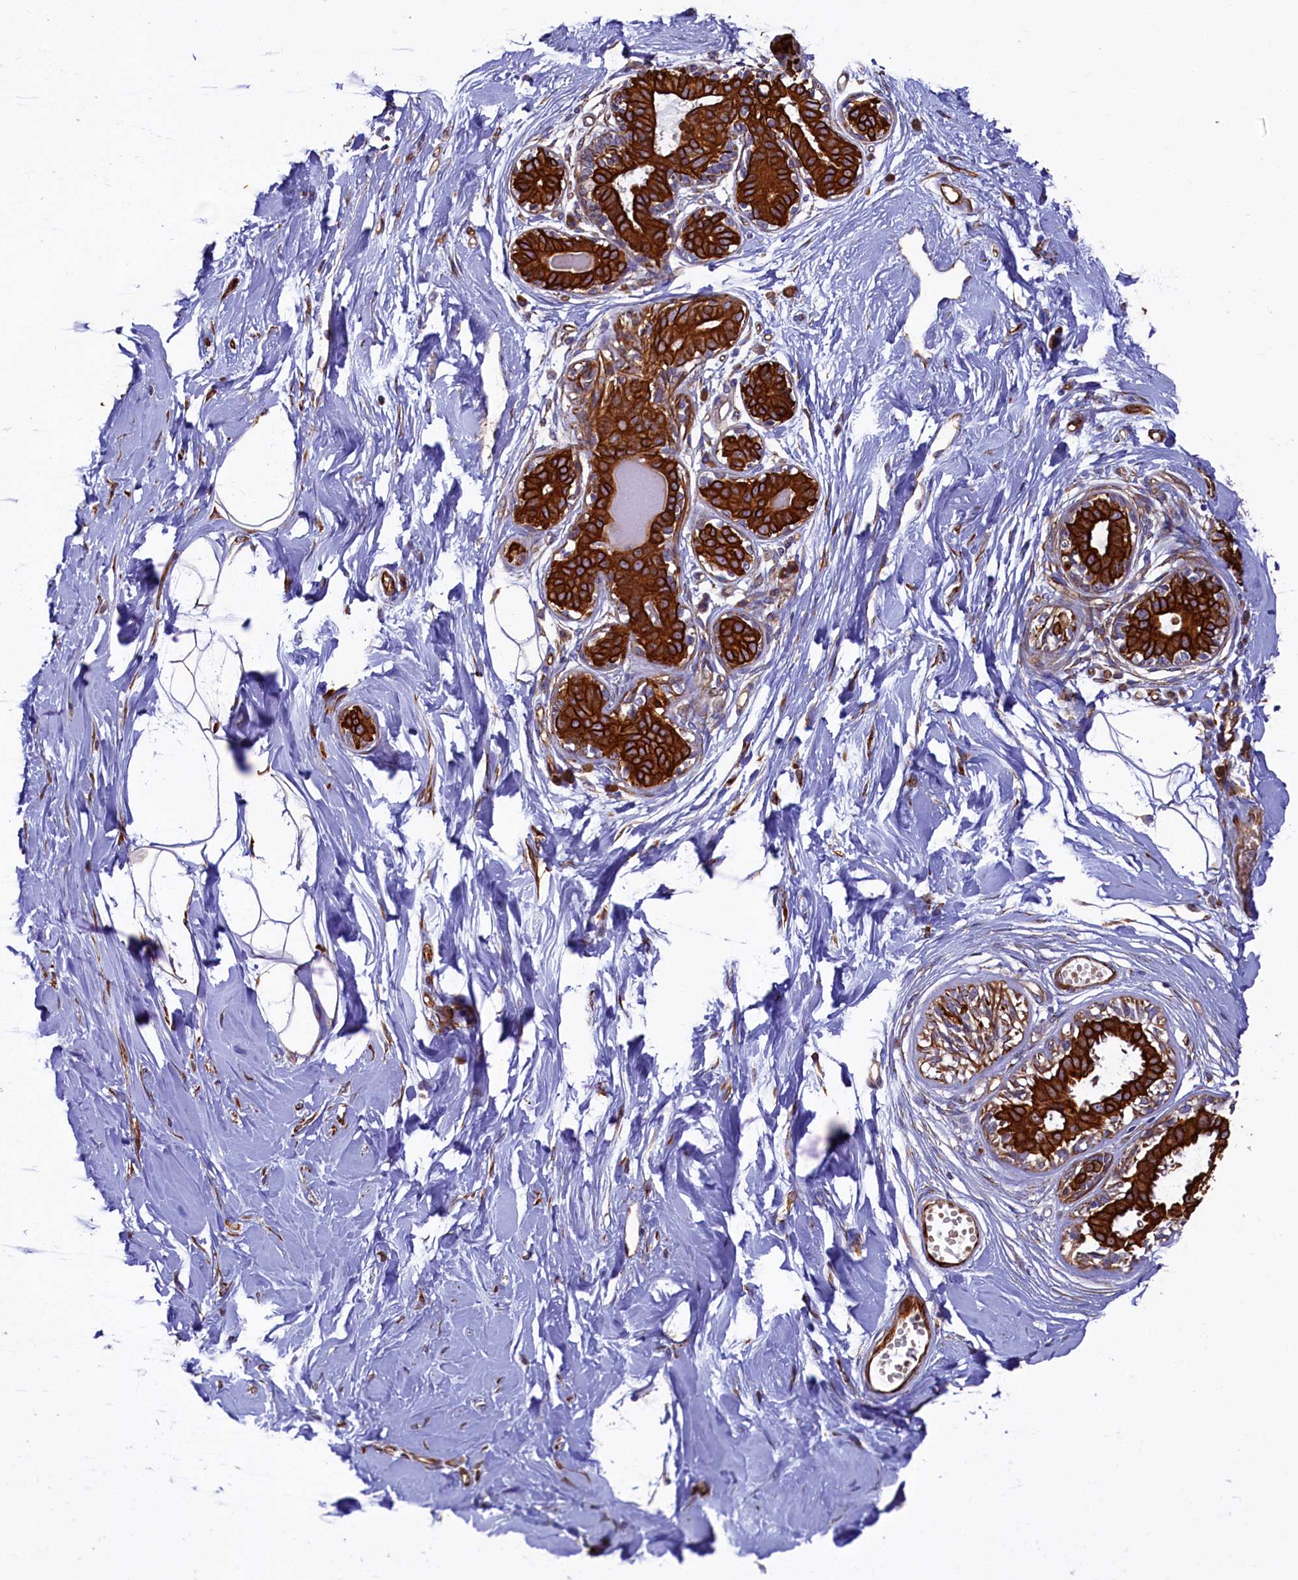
{"staining": {"intensity": "moderate", "quantity": "25%-75%", "location": "cytoplasmic/membranous"}, "tissue": "breast", "cell_type": "Adipocytes", "image_type": "normal", "snomed": [{"axis": "morphology", "description": "Normal tissue, NOS"}, {"axis": "topography", "description": "Breast"}], "caption": "Breast stained for a protein (brown) exhibits moderate cytoplasmic/membranous positive positivity in about 25%-75% of adipocytes.", "gene": "LRRC57", "patient": {"sex": "female", "age": 45}}